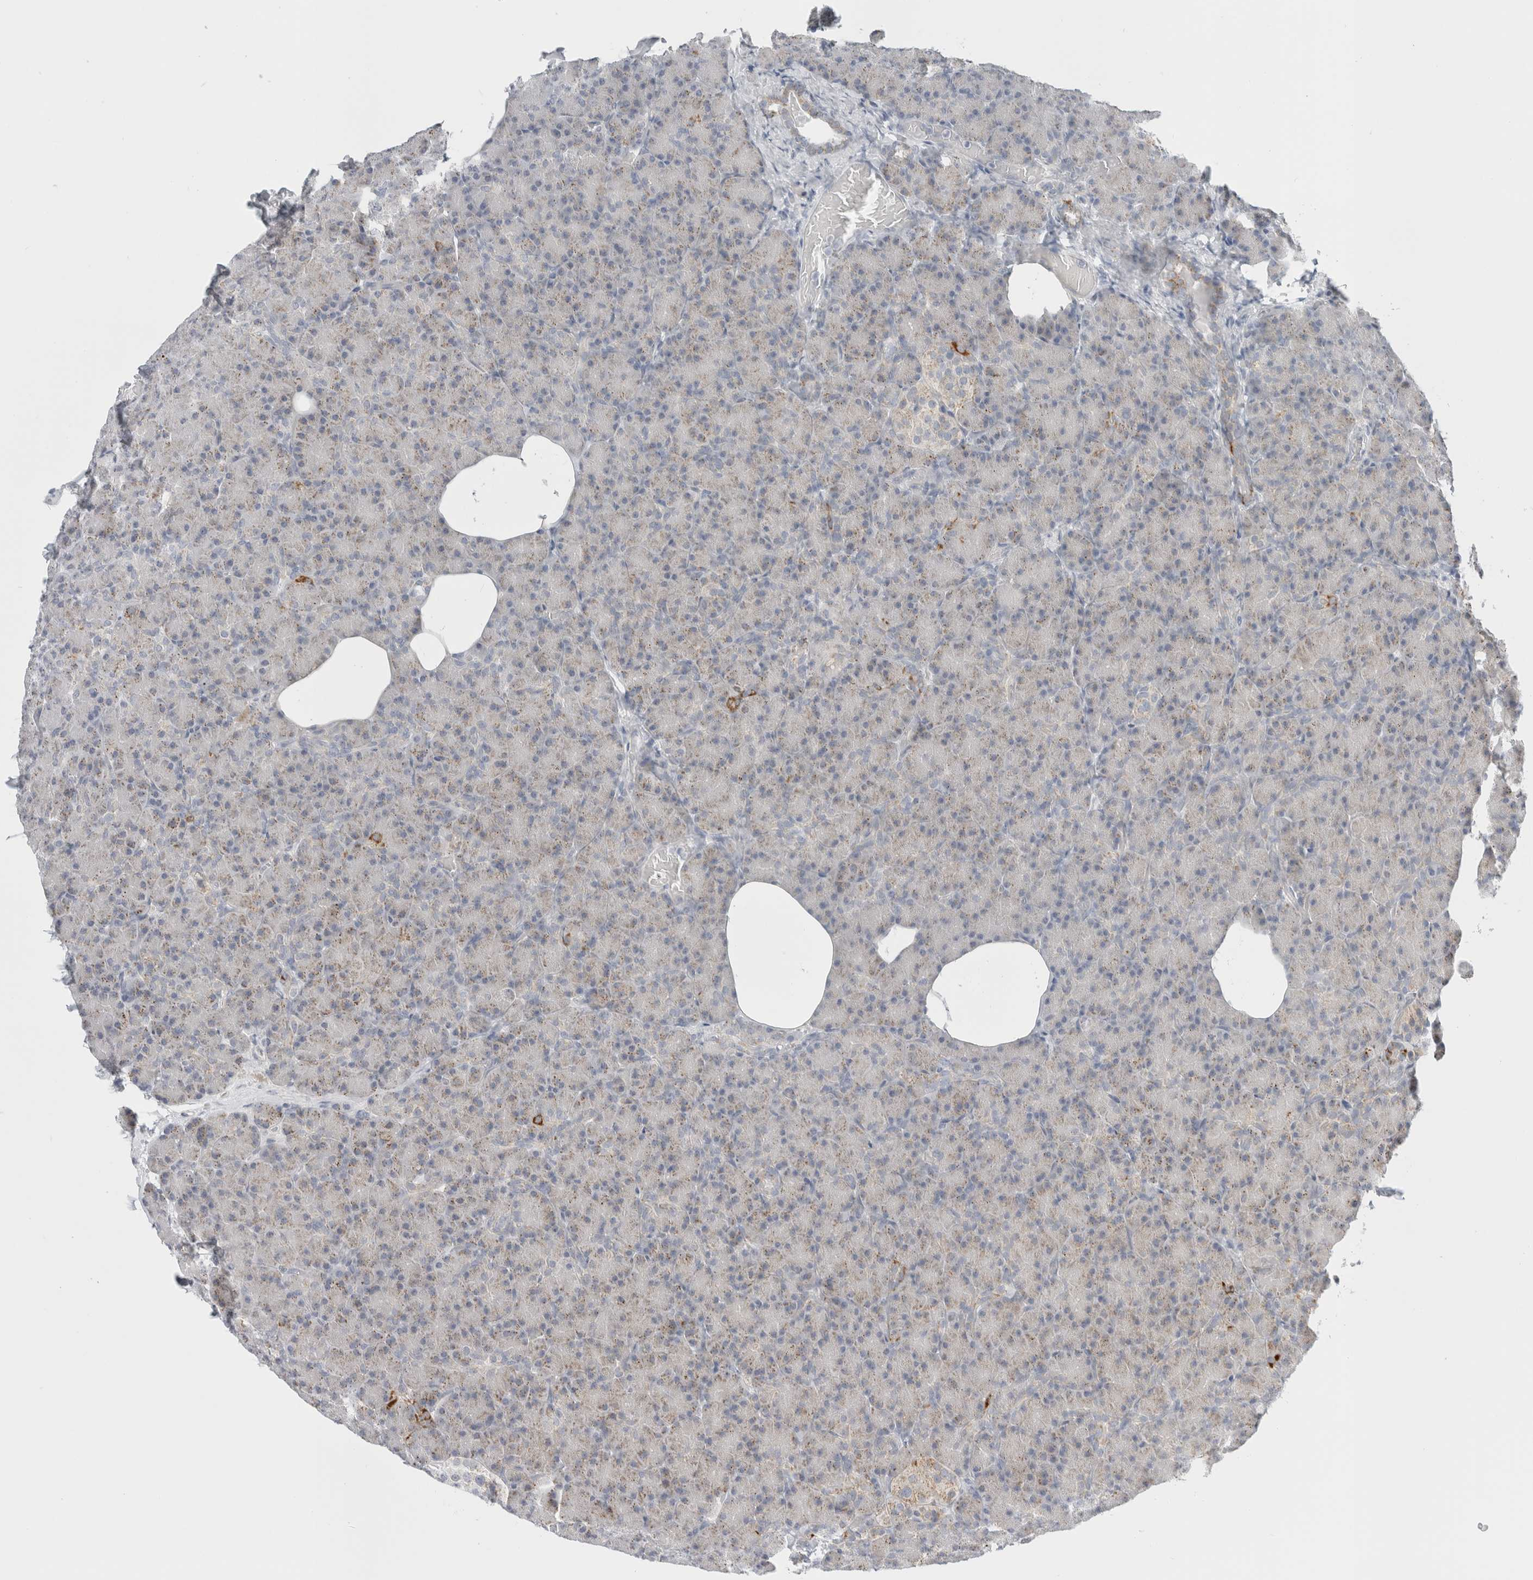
{"staining": {"intensity": "moderate", "quantity": "25%-75%", "location": "cytoplasmic/membranous"}, "tissue": "pancreas", "cell_type": "Exocrine glandular cells", "image_type": "normal", "snomed": [{"axis": "morphology", "description": "Normal tissue, NOS"}, {"axis": "topography", "description": "Pancreas"}], "caption": "Protein expression analysis of normal pancreas exhibits moderate cytoplasmic/membranous staining in about 25%-75% of exocrine glandular cells. (Stains: DAB (3,3'-diaminobenzidine) in brown, nuclei in blue, Microscopy: brightfield microscopy at high magnification).", "gene": "FAHD1", "patient": {"sex": "female", "age": 43}}